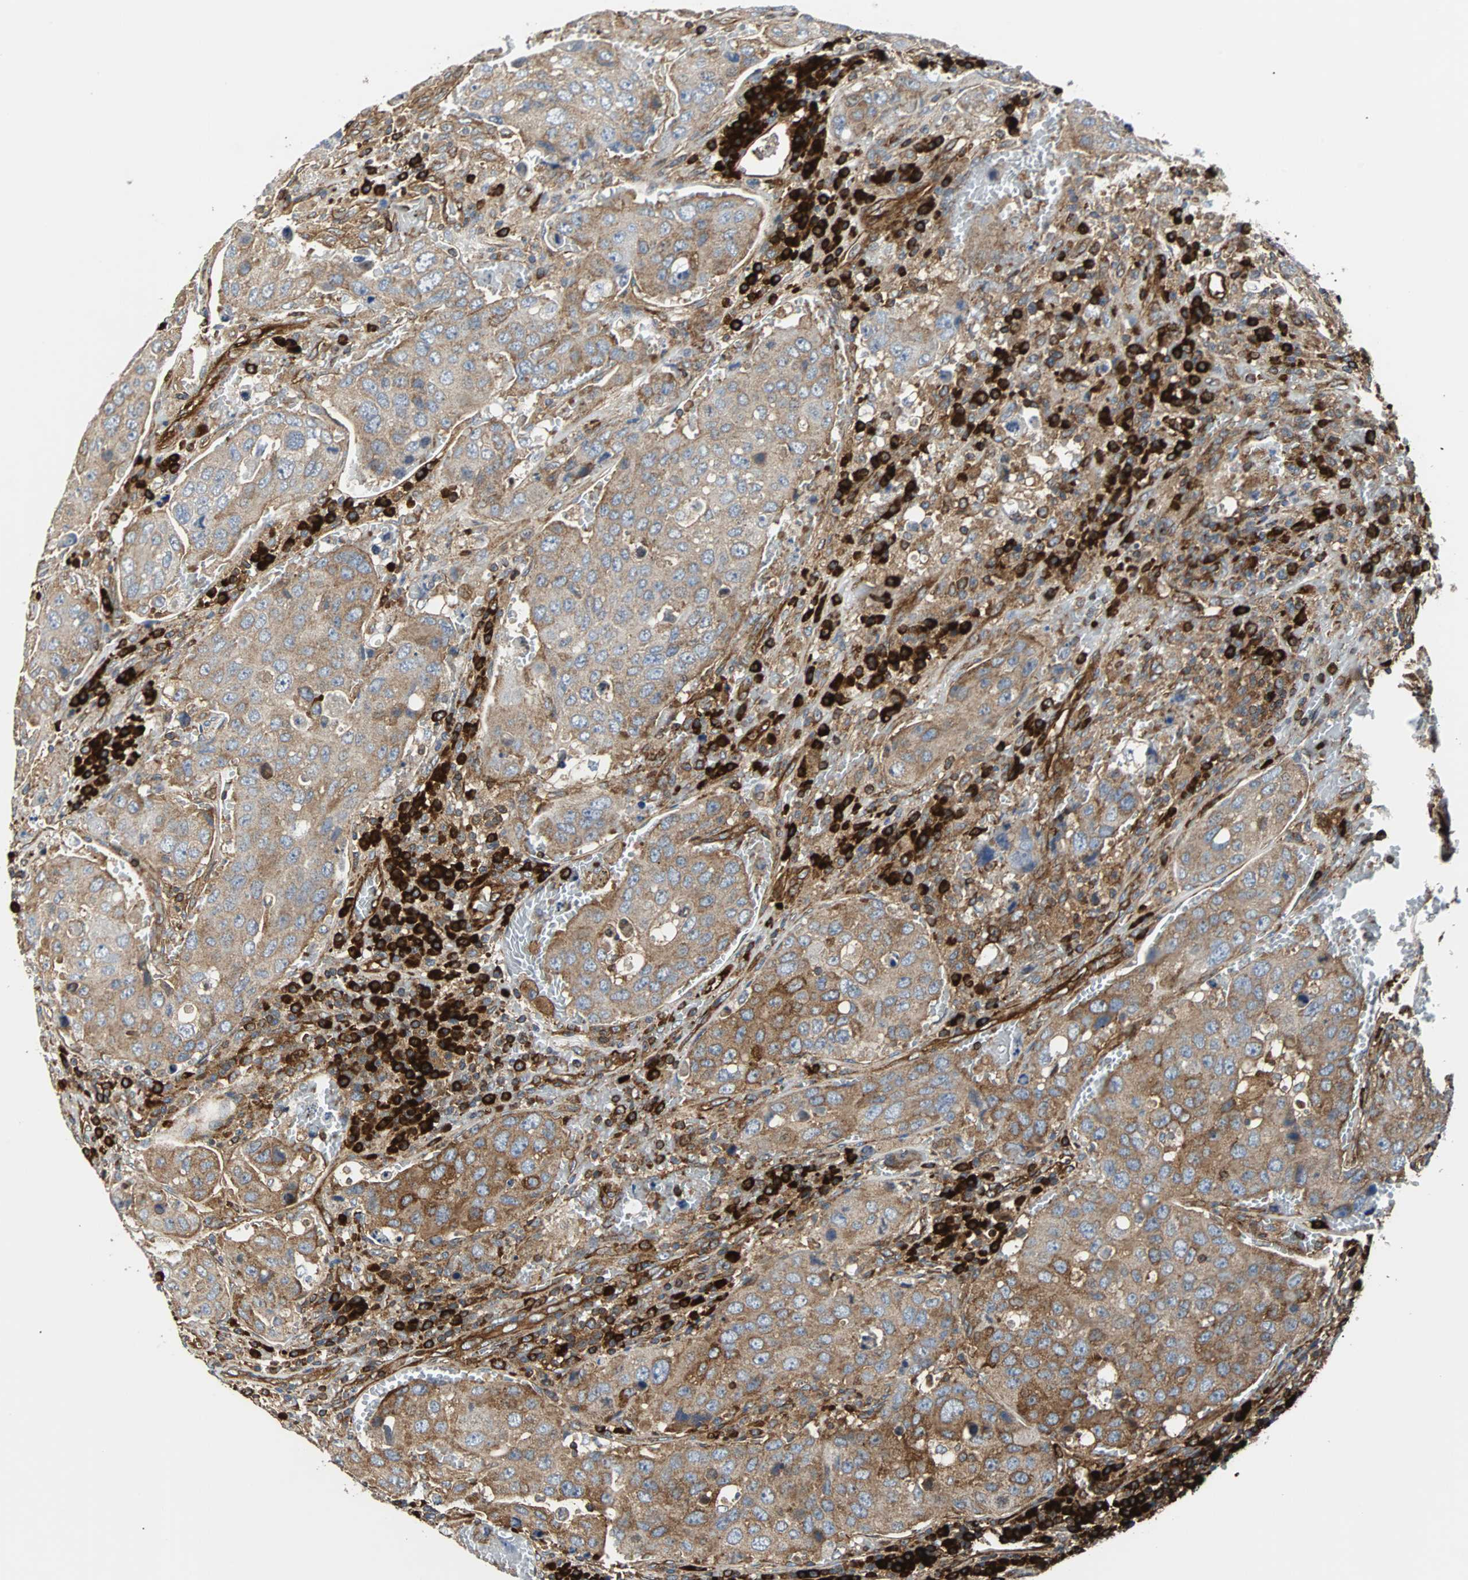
{"staining": {"intensity": "moderate", "quantity": ">75%", "location": "cytoplasmic/membranous"}, "tissue": "urothelial cancer", "cell_type": "Tumor cells", "image_type": "cancer", "snomed": [{"axis": "morphology", "description": "Urothelial carcinoma, High grade"}, {"axis": "topography", "description": "Lymph node"}, {"axis": "topography", "description": "Urinary bladder"}], "caption": "Urothelial cancer tissue displays moderate cytoplasmic/membranous positivity in approximately >75% of tumor cells, visualized by immunohistochemistry. Nuclei are stained in blue.", "gene": "PLCG2", "patient": {"sex": "male", "age": 51}}